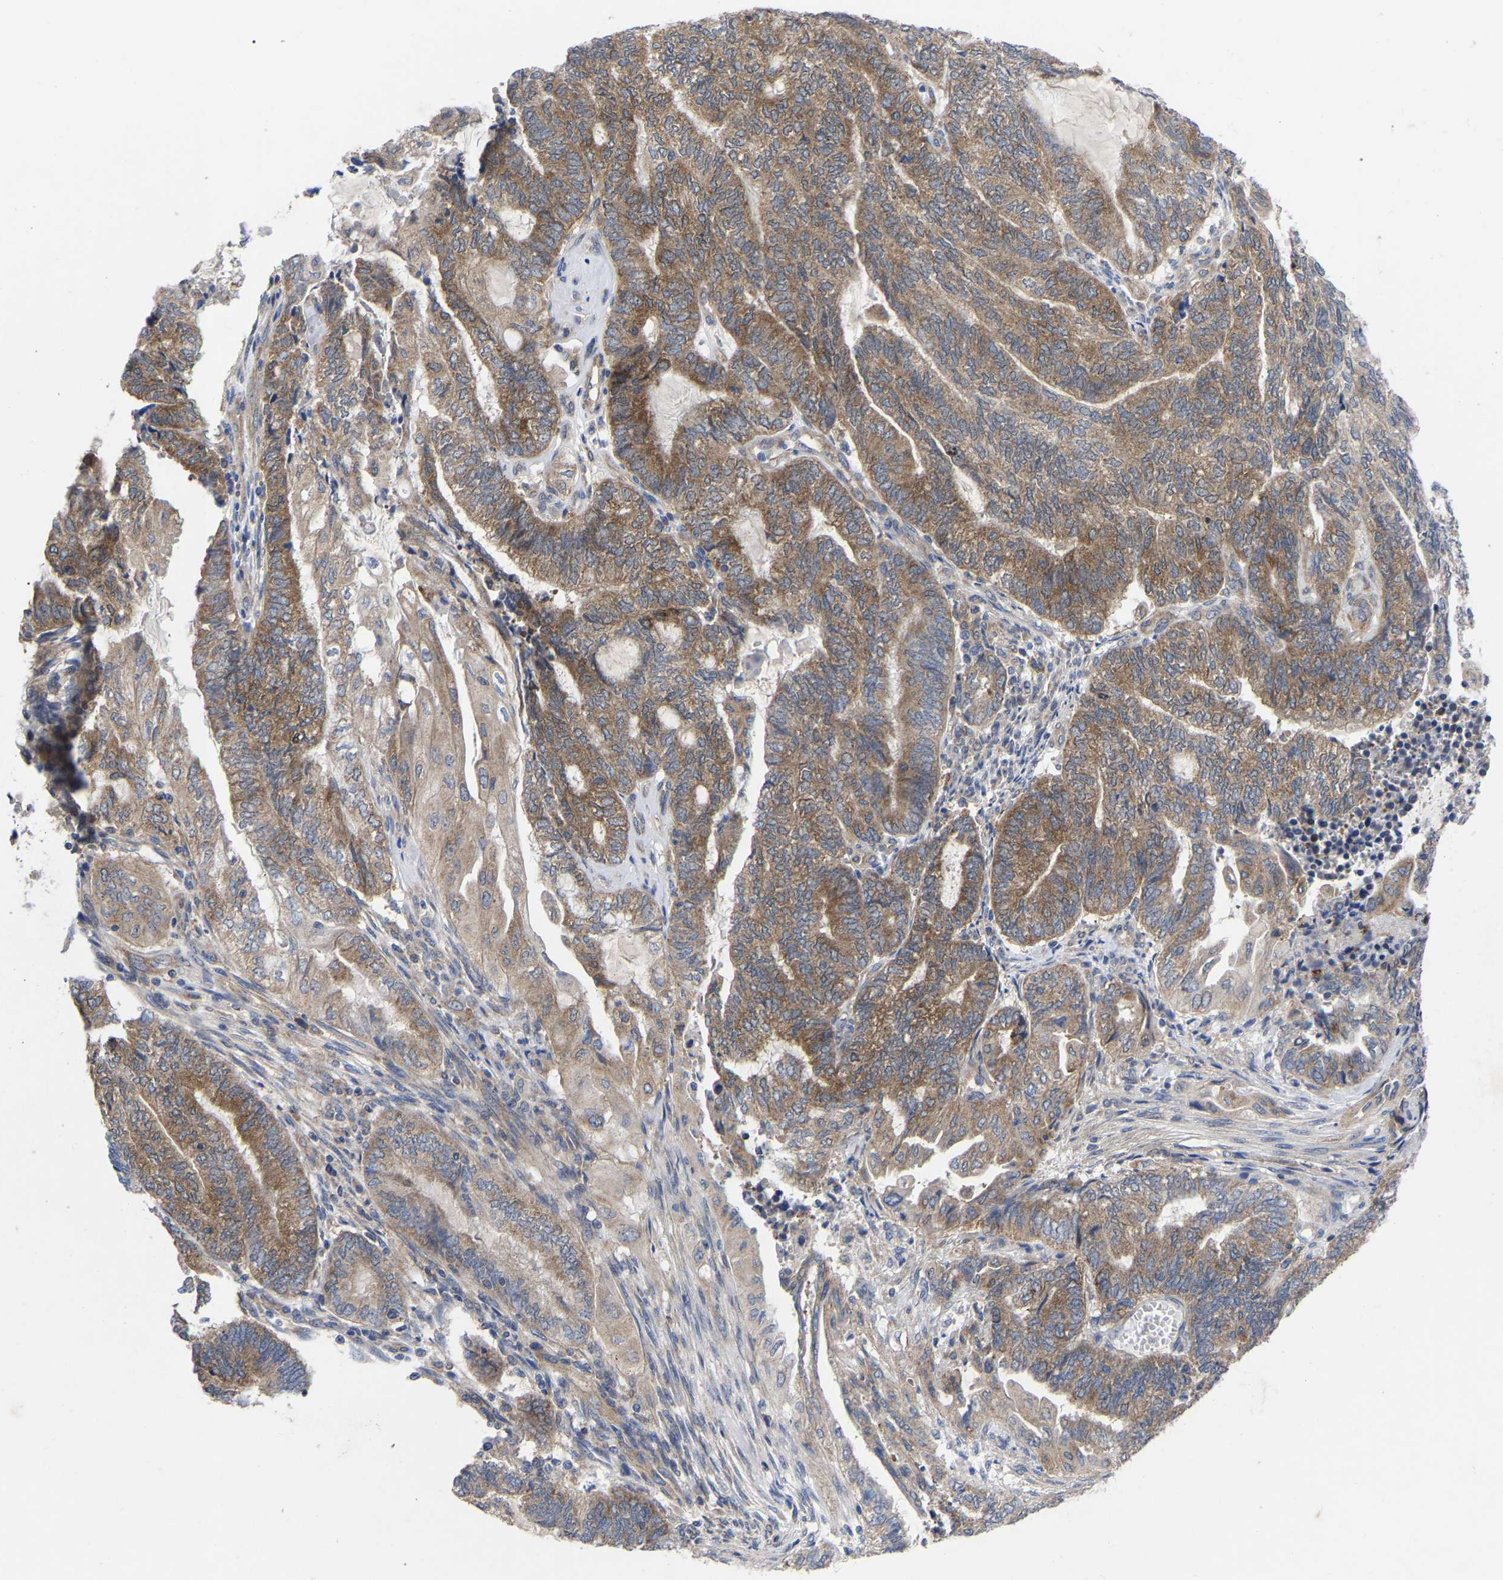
{"staining": {"intensity": "moderate", "quantity": ">75%", "location": "cytoplasmic/membranous"}, "tissue": "endometrial cancer", "cell_type": "Tumor cells", "image_type": "cancer", "snomed": [{"axis": "morphology", "description": "Adenocarcinoma, NOS"}, {"axis": "topography", "description": "Uterus"}, {"axis": "topography", "description": "Endometrium"}], "caption": "Tumor cells display medium levels of moderate cytoplasmic/membranous expression in approximately >75% of cells in human adenocarcinoma (endometrial).", "gene": "TCP1", "patient": {"sex": "female", "age": 70}}